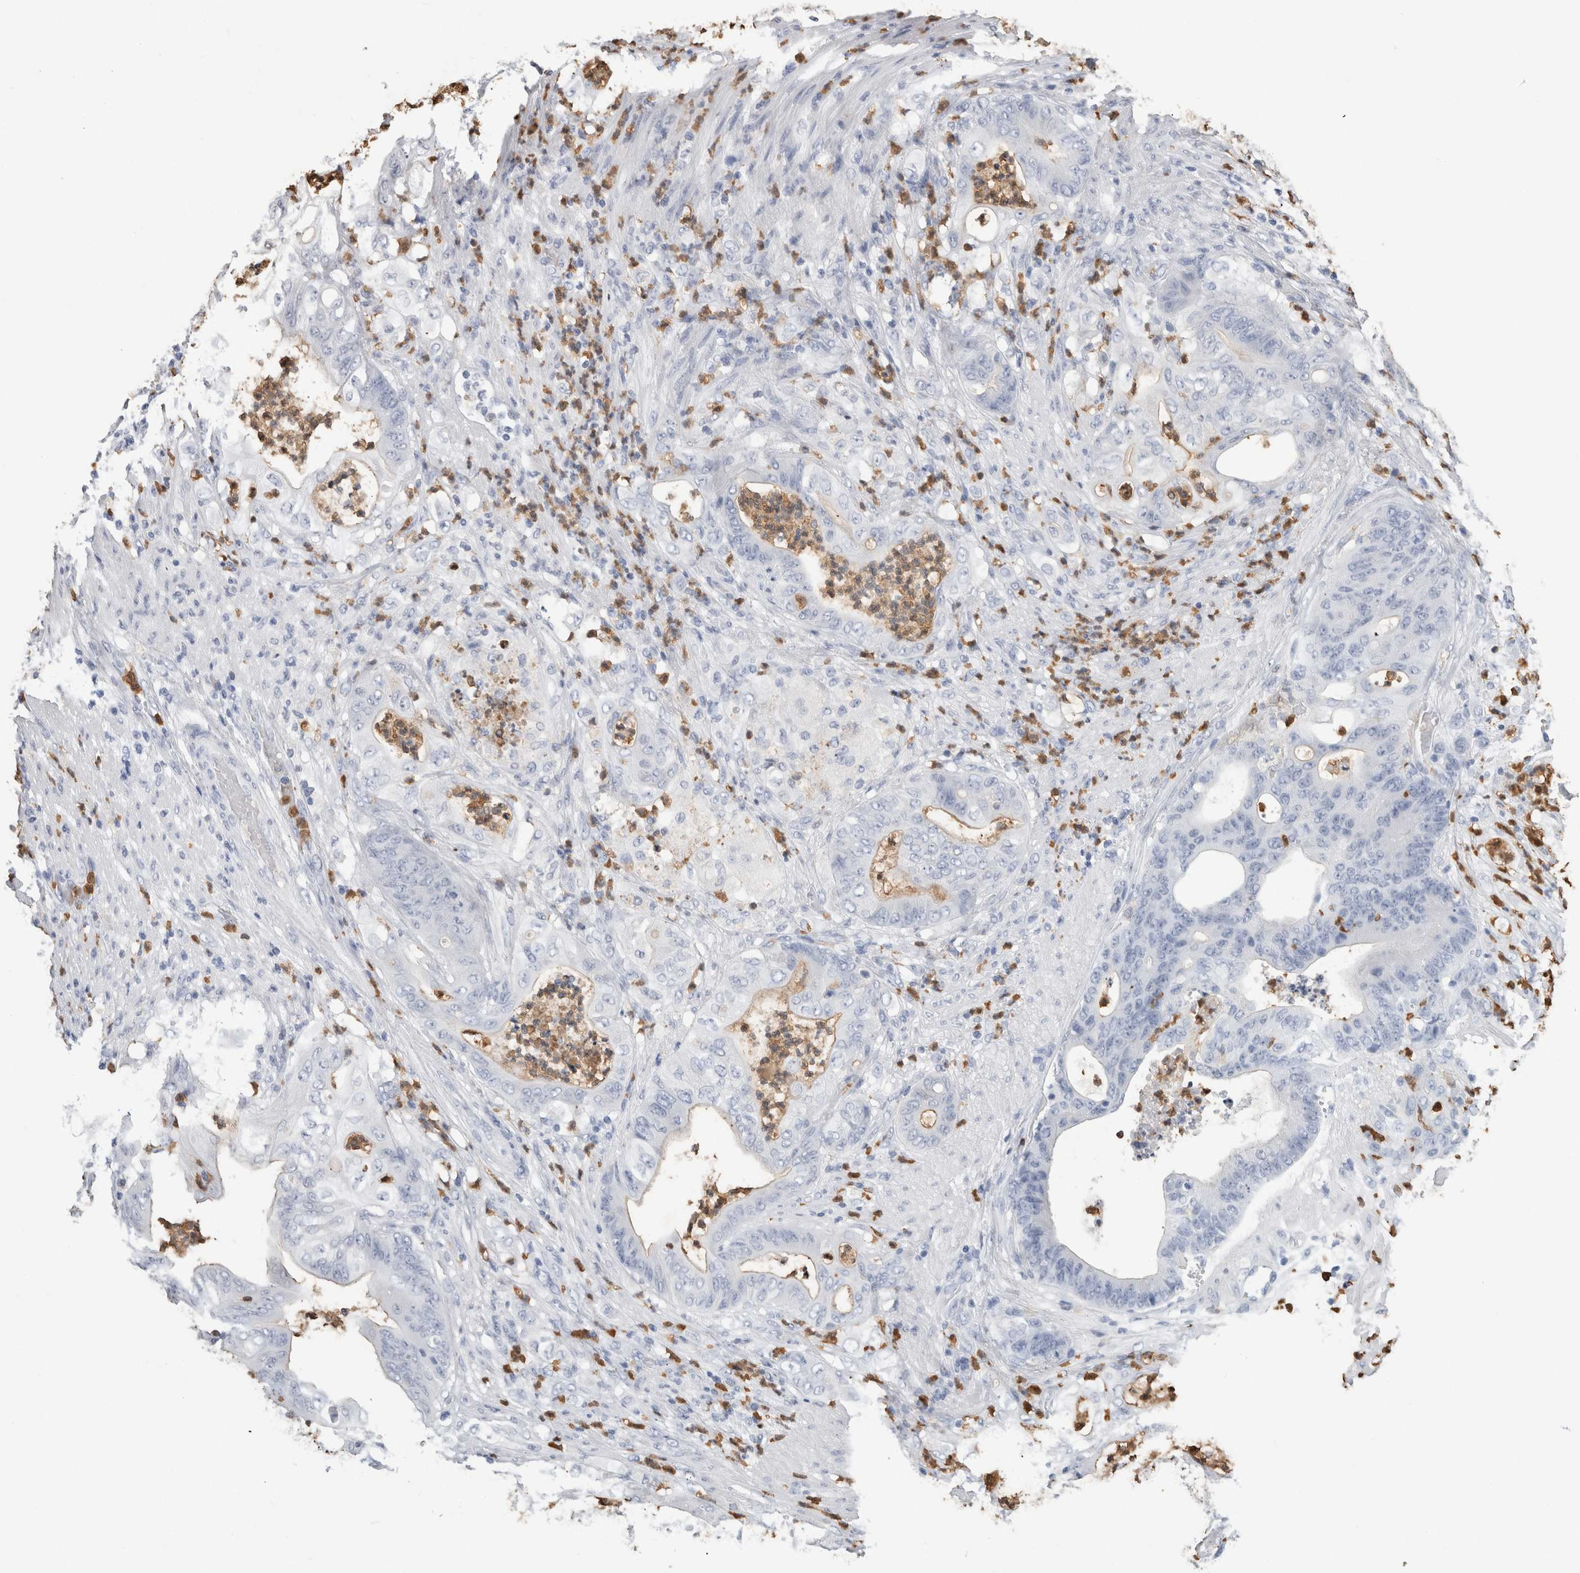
{"staining": {"intensity": "negative", "quantity": "none", "location": "none"}, "tissue": "stomach cancer", "cell_type": "Tumor cells", "image_type": "cancer", "snomed": [{"axis": "morphology", "description": "Adenocarcinoma, NOS"}, {"axis": "topography", "description": "Stomach"}], "caption": "This is a photomicrograph of immunohistochemistry staining of stomach cancer, which shows no staining in tumor cells.", "gene": "S100A12", "patient": {"sex": "female", "age": 73}}